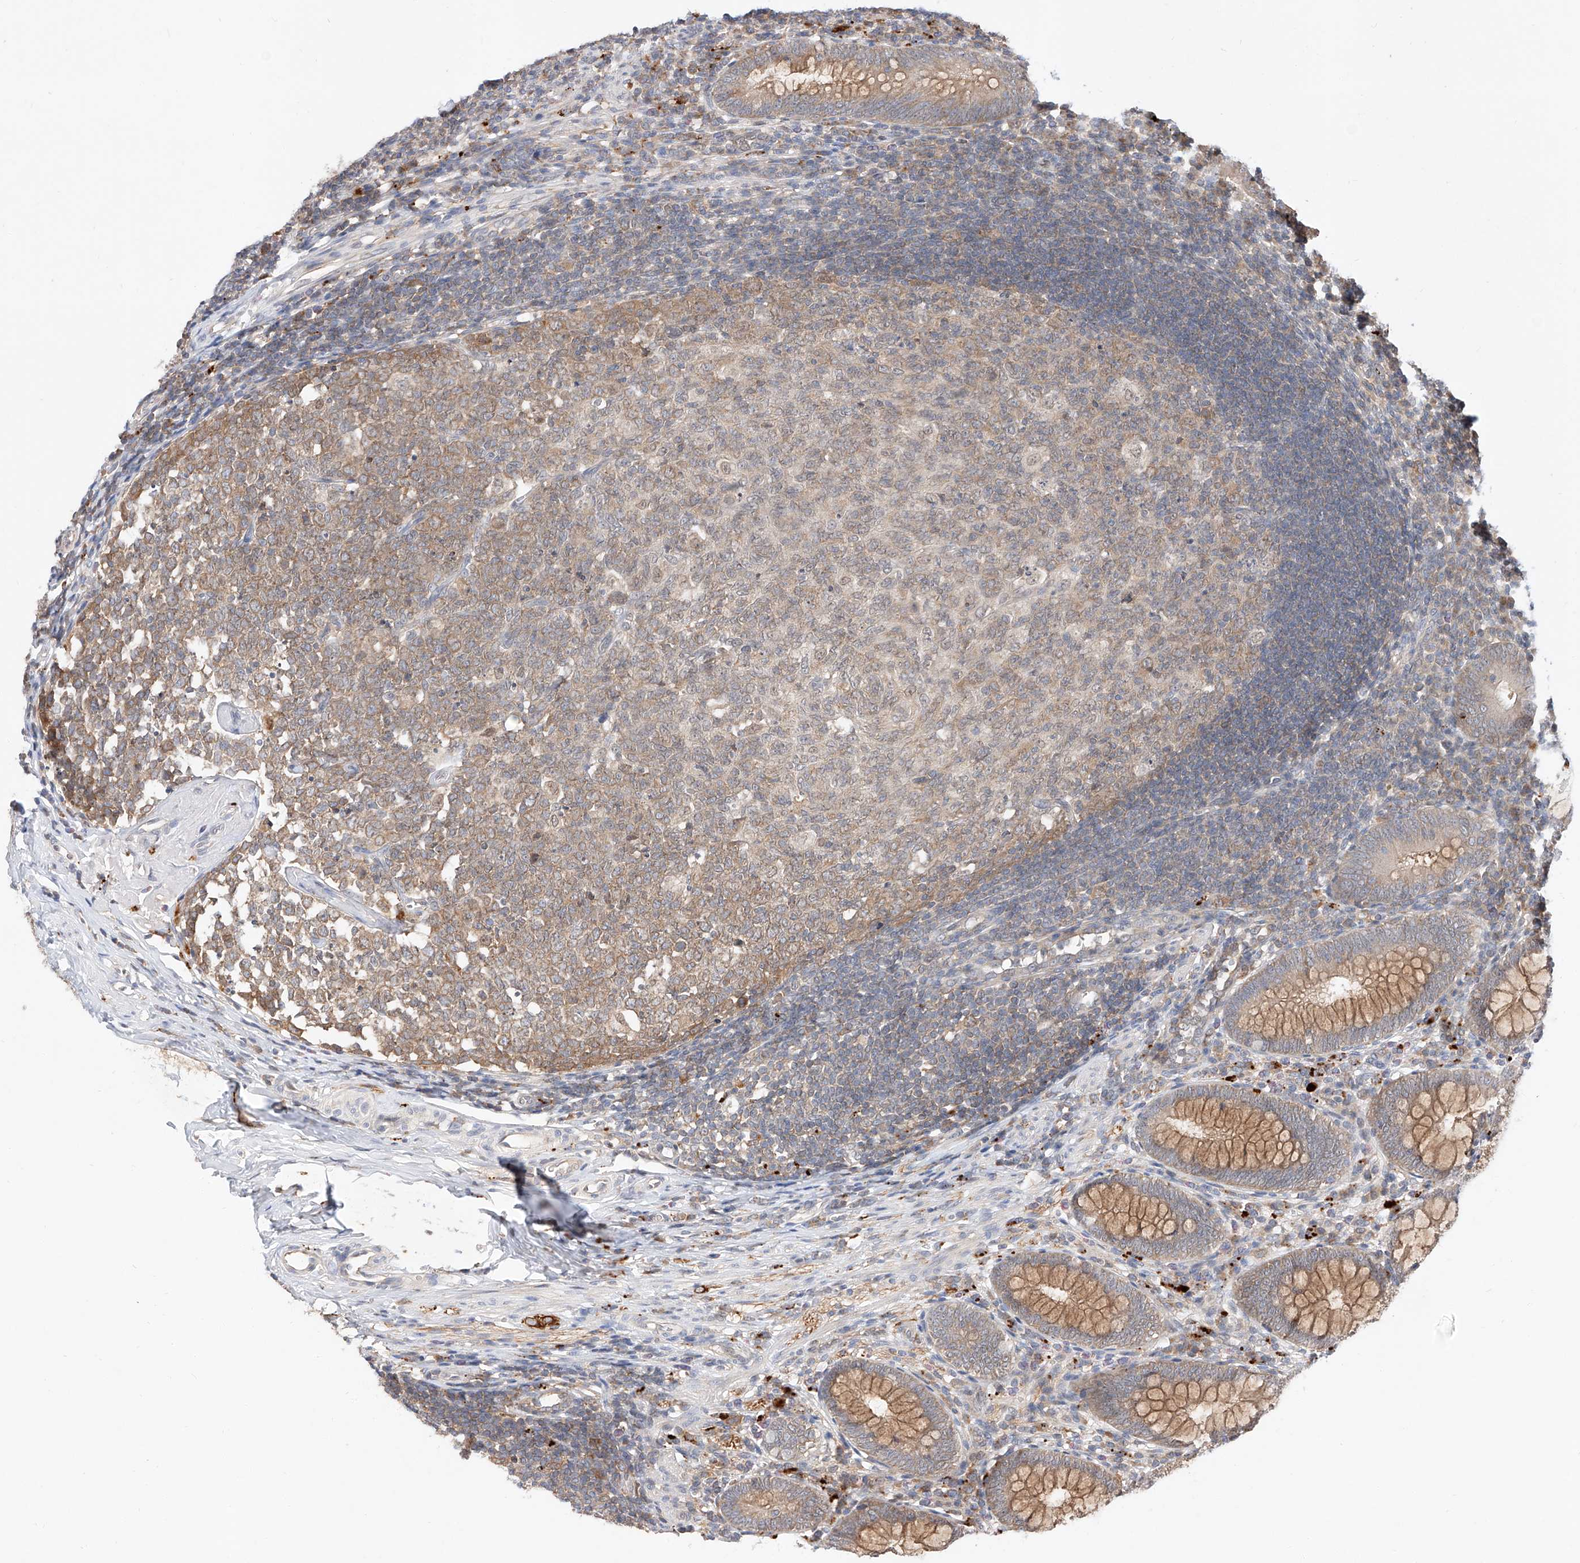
{"staining": {"intensity": "moderate", "quantity": ">75%", "location": "cytoplasmic/membranous"}, "tissue": "appendix", "cell_type": "Glandular cells", "image_type": "normal", "snomed": [{"axis": "morphology", "description": "Normal tissue, NOS"}, {"axis": "topography", "description": "Appendix"}], "caption": "Protein staining by IHC shows moderate cytoplasmic/membranous staining in about >75% of glandular cells in benign appendix. (Brightfield microscopy of DAB IHC at high magnification).", "gene": "DIRAS3", "patient": {"sex": "male", "age": 14}}